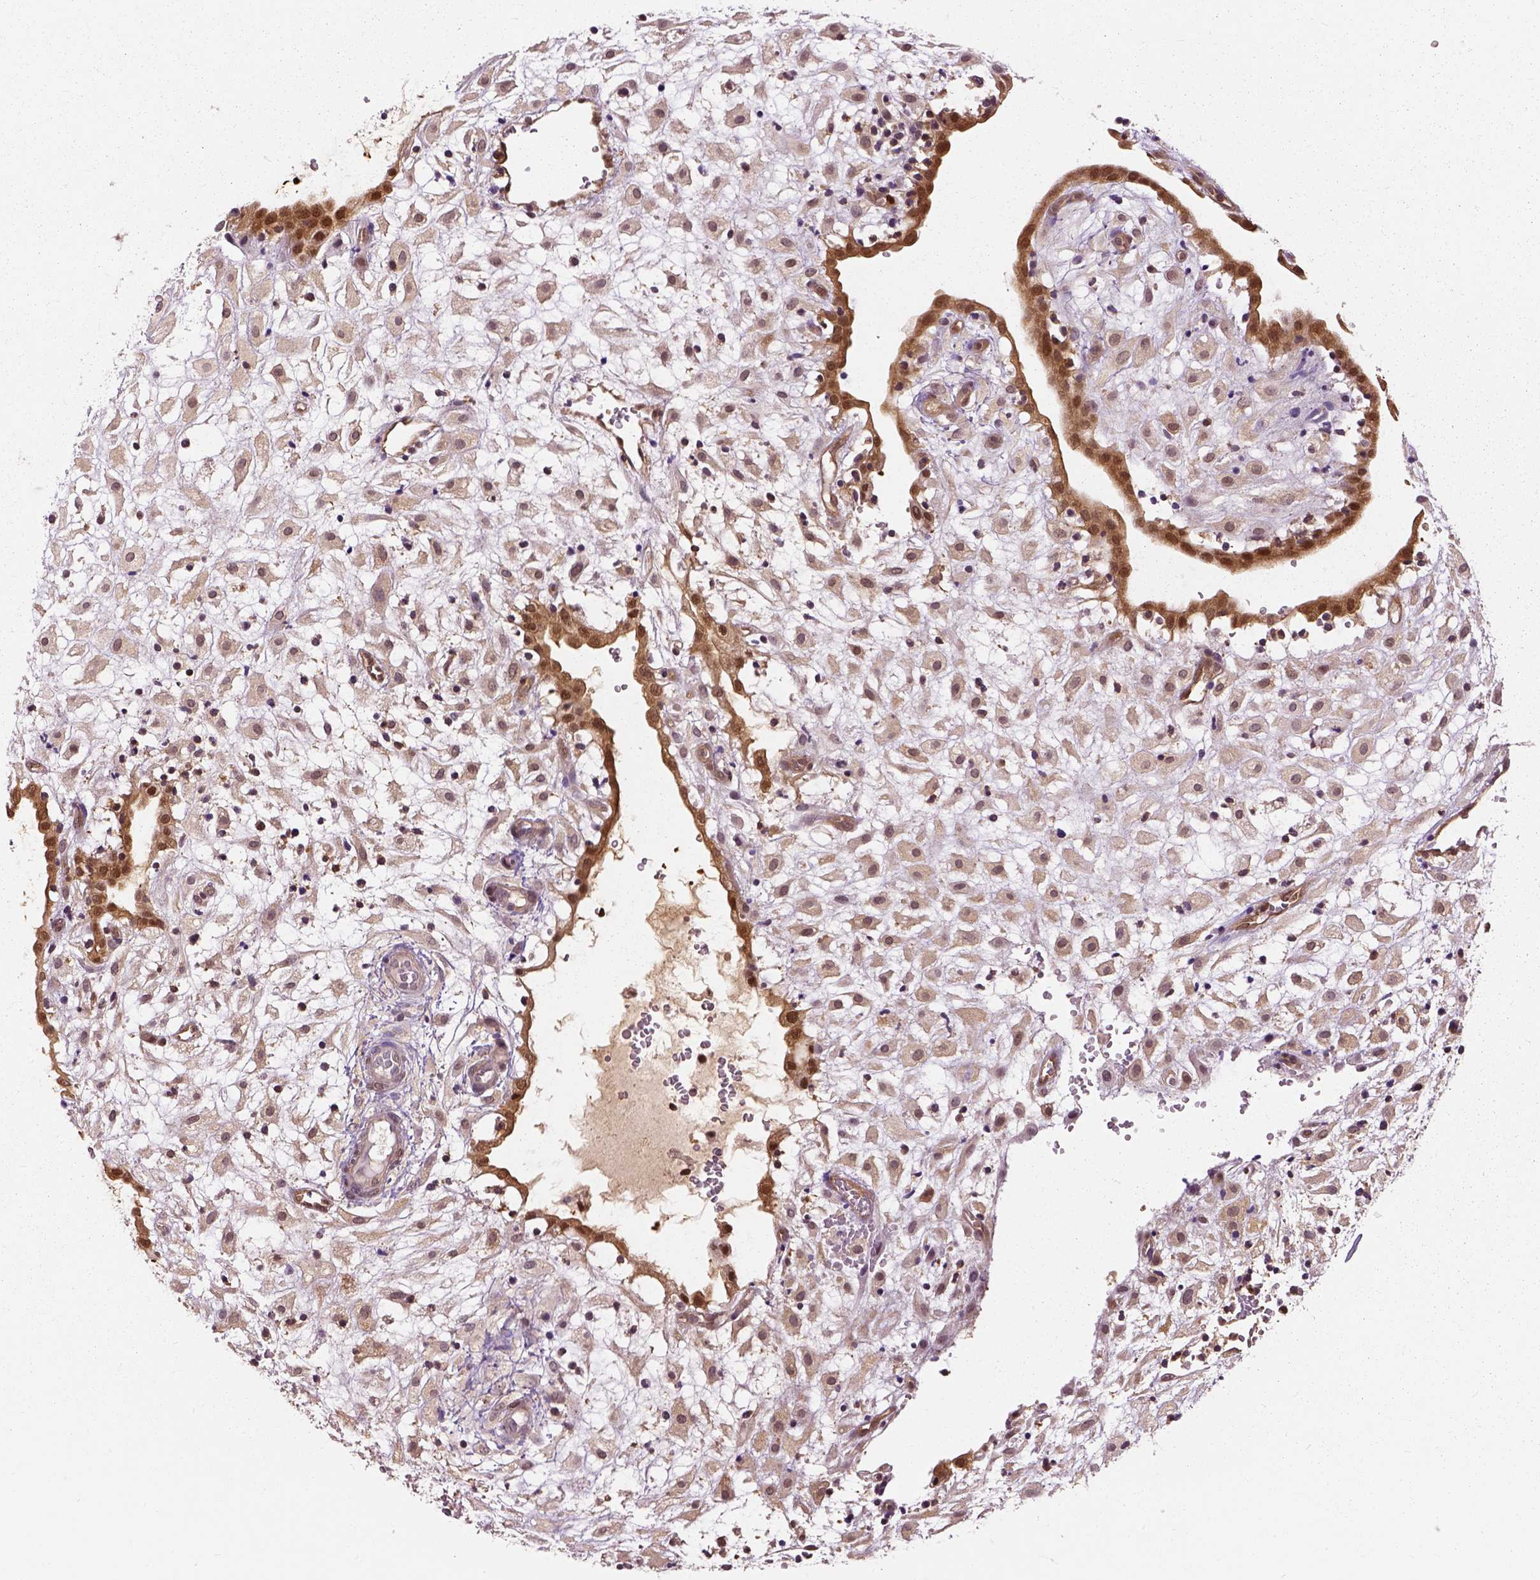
{"staining": {"intensity": "weak", "quantity": ">75%", "location": "cytoplasmic/membranous"}, "tissue": "placenta", "cell_type": "Decidual cells", "image_type": "normal", "snomed": [{"axis": "morphology", "description": "Normal tissue, NOS"}, {"axis": "topography", "description": "Placenta"}], "caption": "IHC (DAB) staining of normal placenta demonstrates weak cytoplasmic/membranous protein staining in about >75% of decidual cells.", "gene": "GPI", "patient": {"sex": "female", "age": 24}}